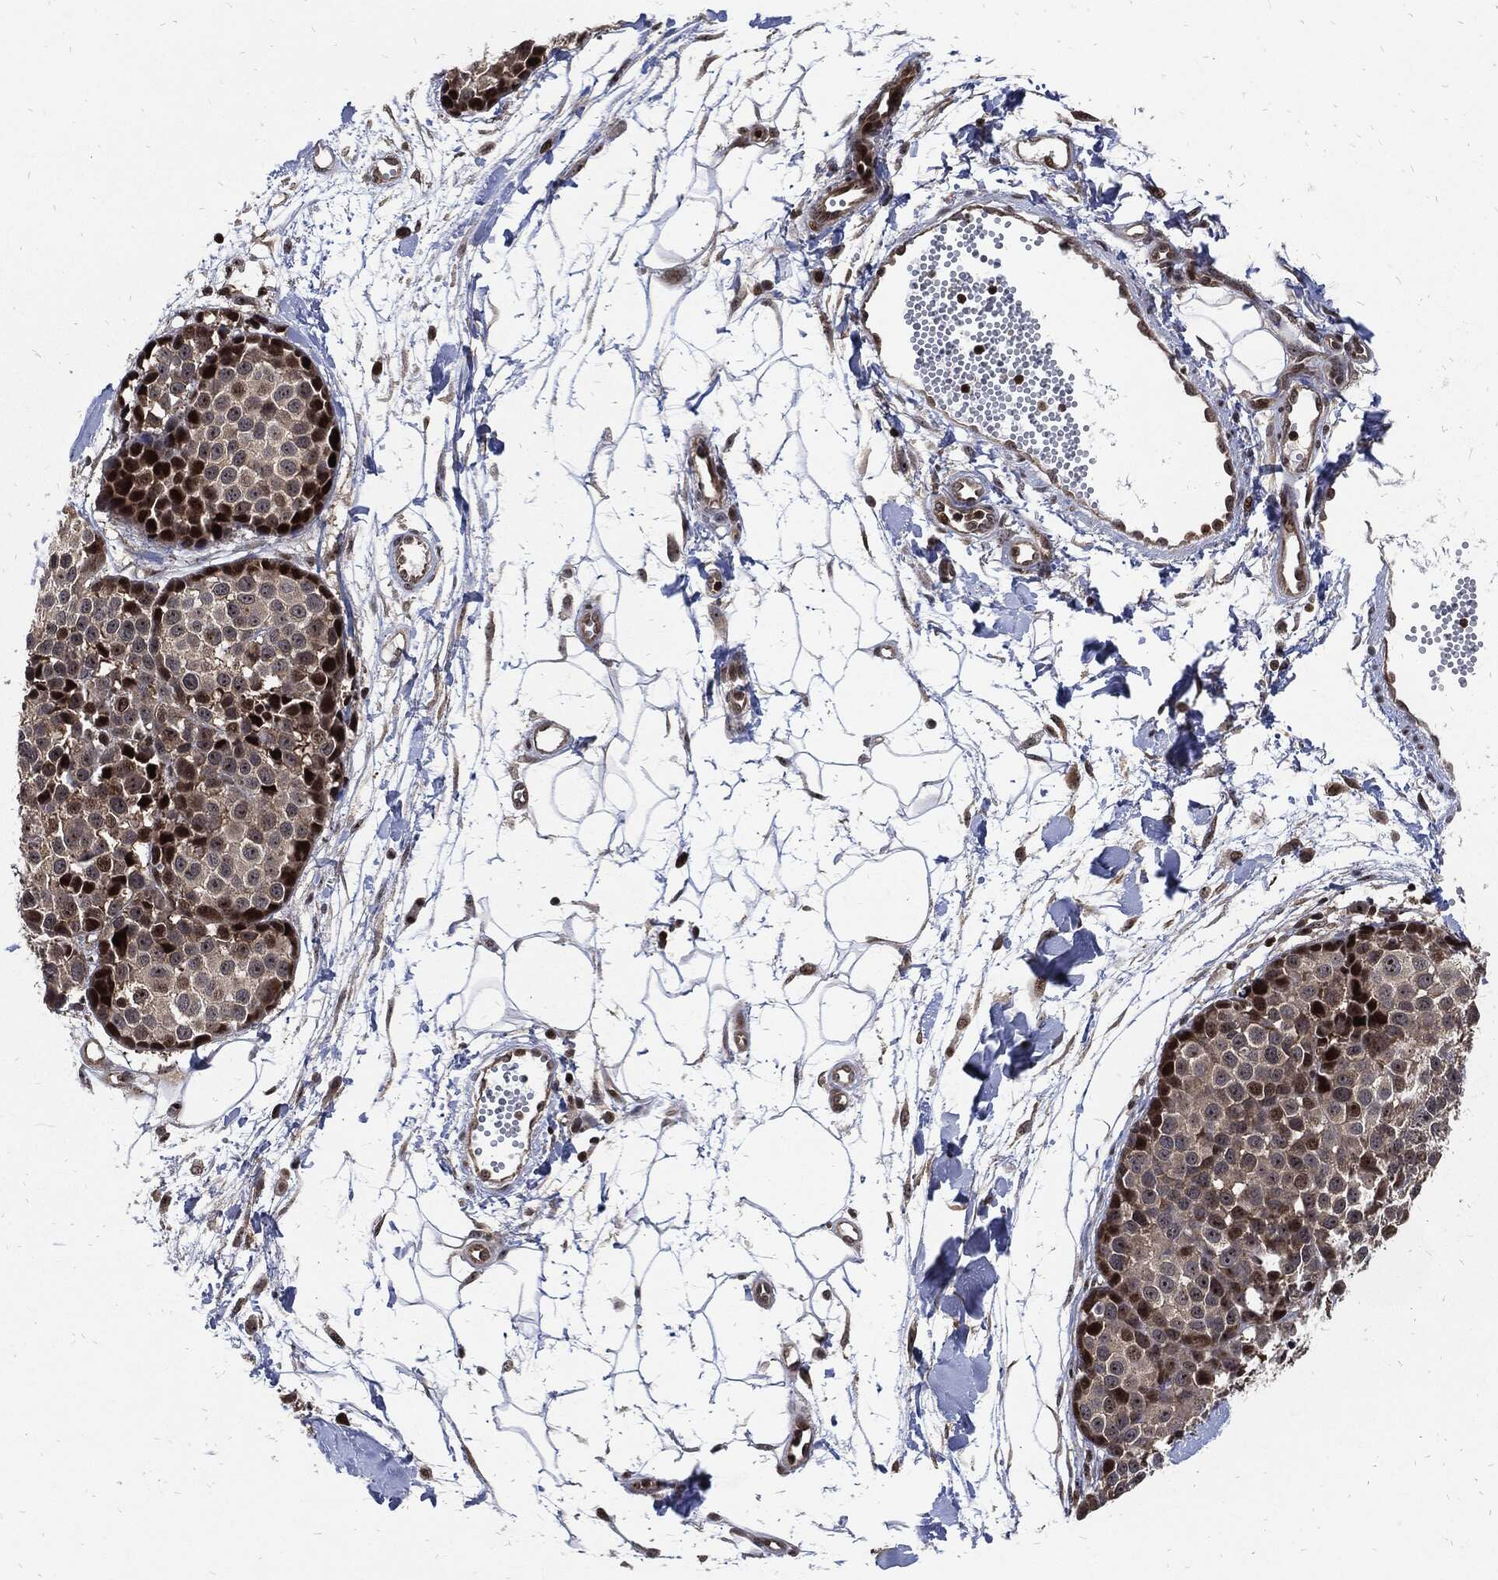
{"staining": {"intensity": "strong", "quantity": "<25%", "location": "nuclear"}, "tissue": "melanoma", "cell_type": "Tumor cells", "image_type": "cancer", "snomed": [{"axis": "morphology", "description": "Malignant melanoma, NOS"}, {"axis": "topography", "description": "Skin"}], "caption": "An IHC histopathology image of tumor tissue is shown. Protein staining in brown shows strong nuclear positivity in malignant melanoma within tumor cells. (Stains: DAB (3,3'-diaminobenzidine) in brown, nuclei in blue, Microscopy: brightfield microscopy at high magnification).", "gene": "ZNF775", "patient": {"sex": "female", "age": 86}}